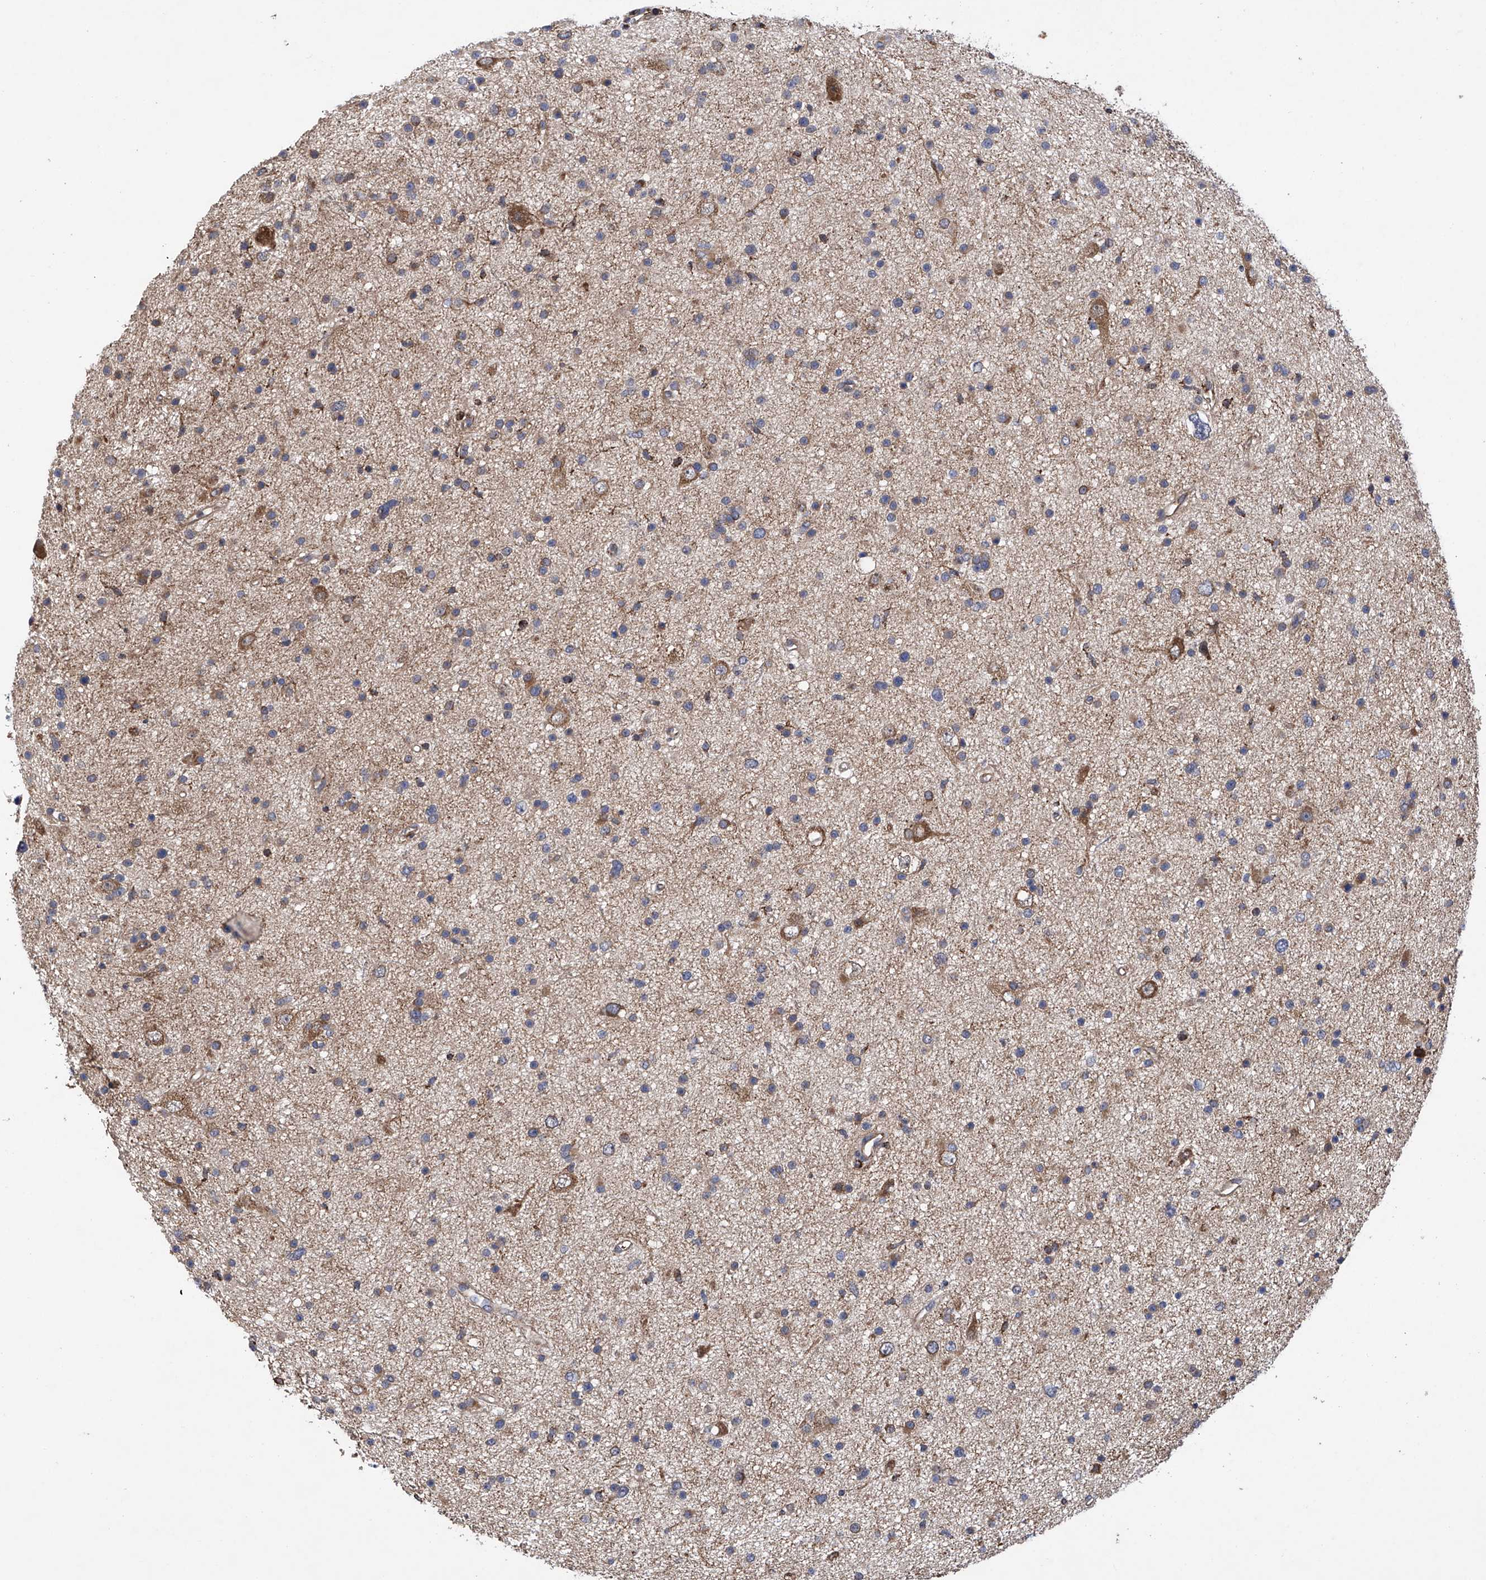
{"staining": {"intensity": "weak", "quantity": "25%-75%", "location": "cytoplasmic/membranous"}, "tissue": "glioma", "cell_type": "Tumor cells", "image_type": "cancer", "snomed": [{"axis": "morphology", "description": "Glioma, malignant, Low grade"}, {"axis": "topography", "description": "Cerebral cortex"}], "caption": "Glioma was stained to show a protein in brown. There is low levels of weak cytoplasmic/membranous staining in about 25%-75% of tumor cells. (brown staining indicates protein expression, while blue staining denotes nuclei).", "gene": "DNAH8", "patient": {"sex": "female", "age": 39}}